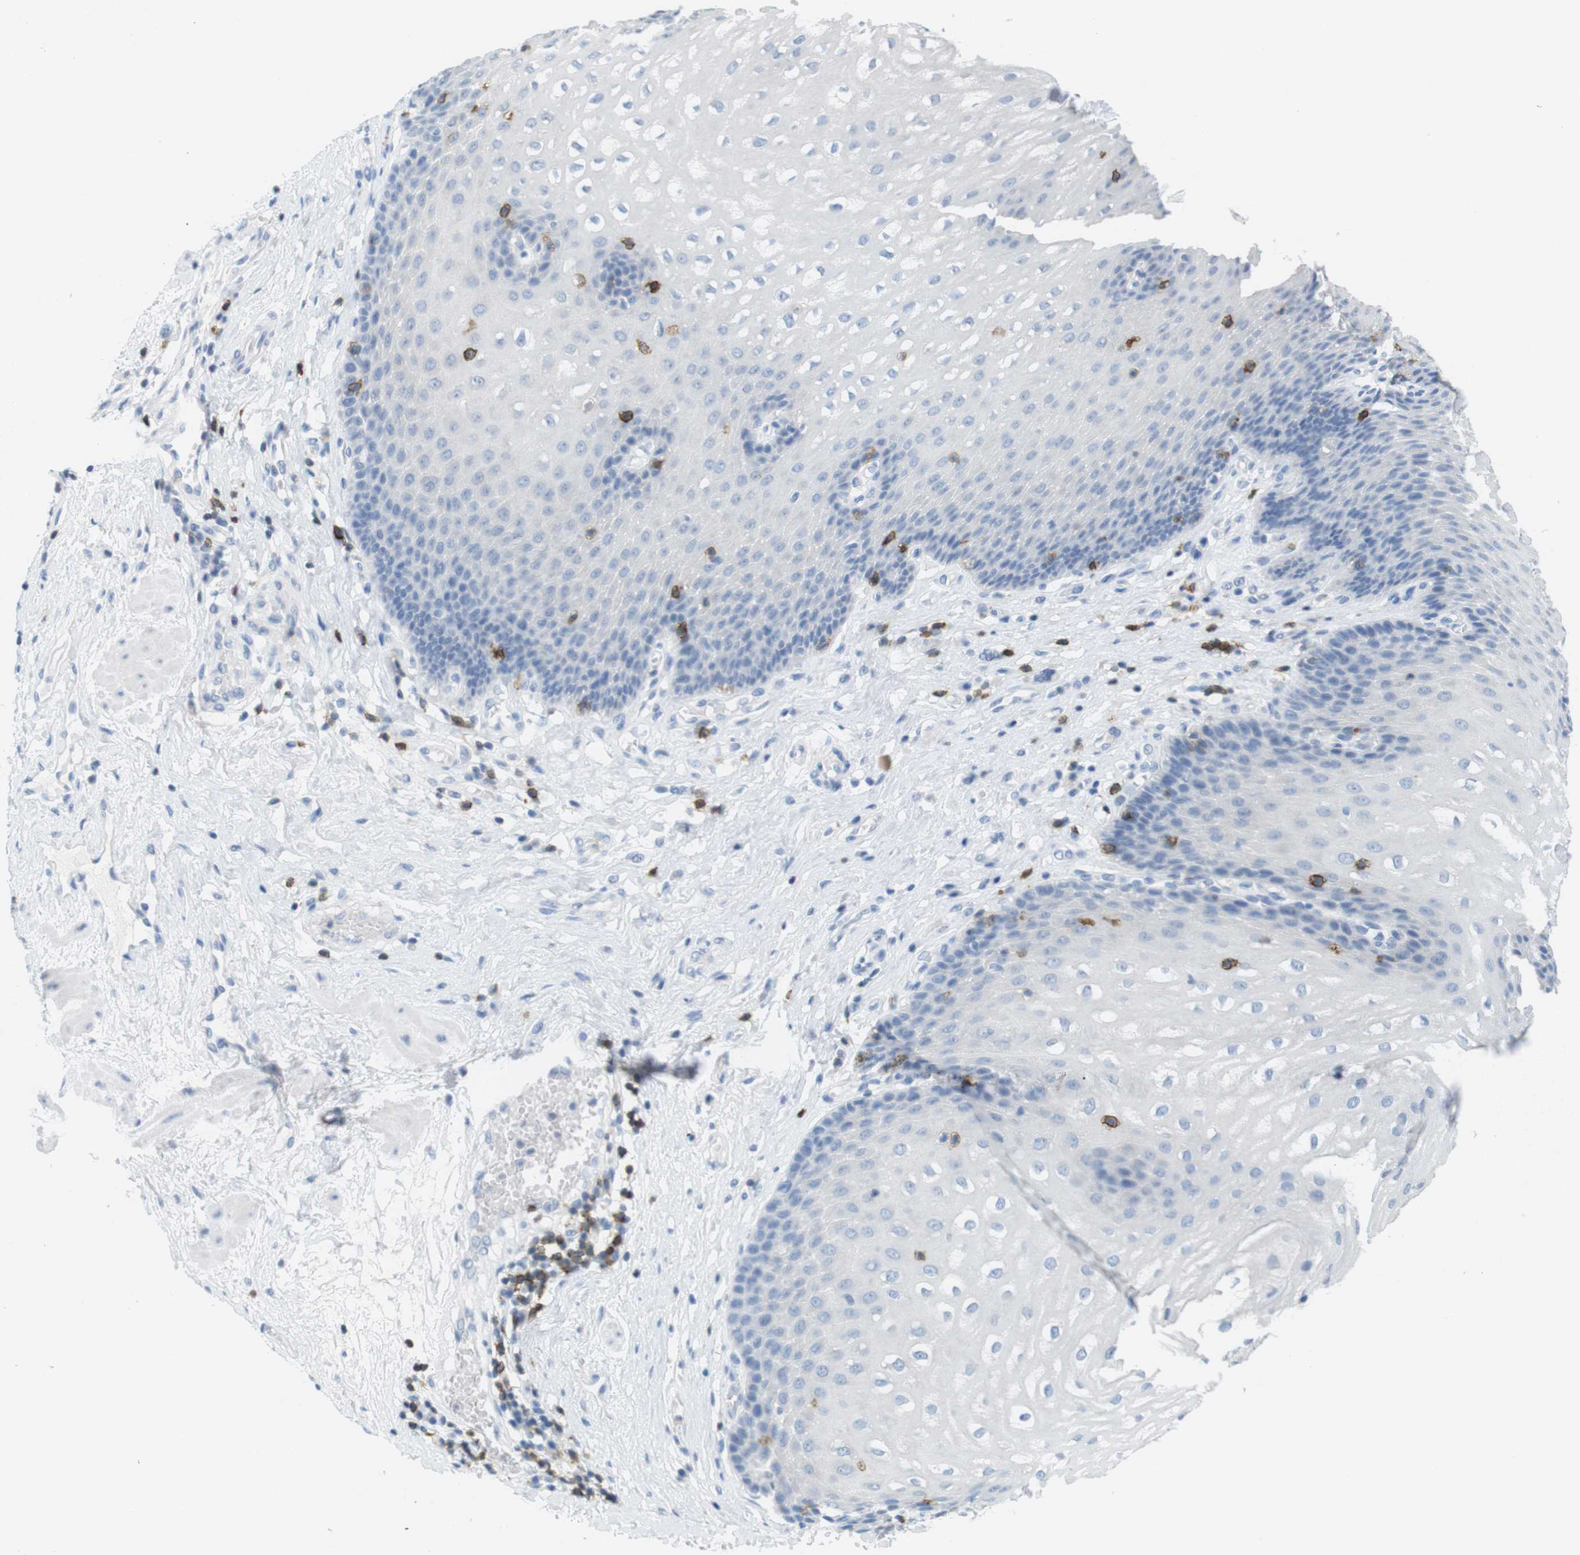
{"staining": {"intensity": "negative", "quantity": "none", "location": "none"}, "tissue": "esophagus", "cell_type": "Squamous epithelial cells", "image_type": "normal", "snomed": [{"axis": "morphology", "description": "Normal tissue, NOS"}, {"axis": "topography", "description": "Esophagus"}], "caption": "Immunohistochemistry (IHC) image of normal esophagus: human esophagus stained with DAB (3,3'-diaminobenzidine) exhibits no significant protein expression in squamous epithelial cells.", "gene": "CD5", "patient": {"sex": "male", "age": 48}}